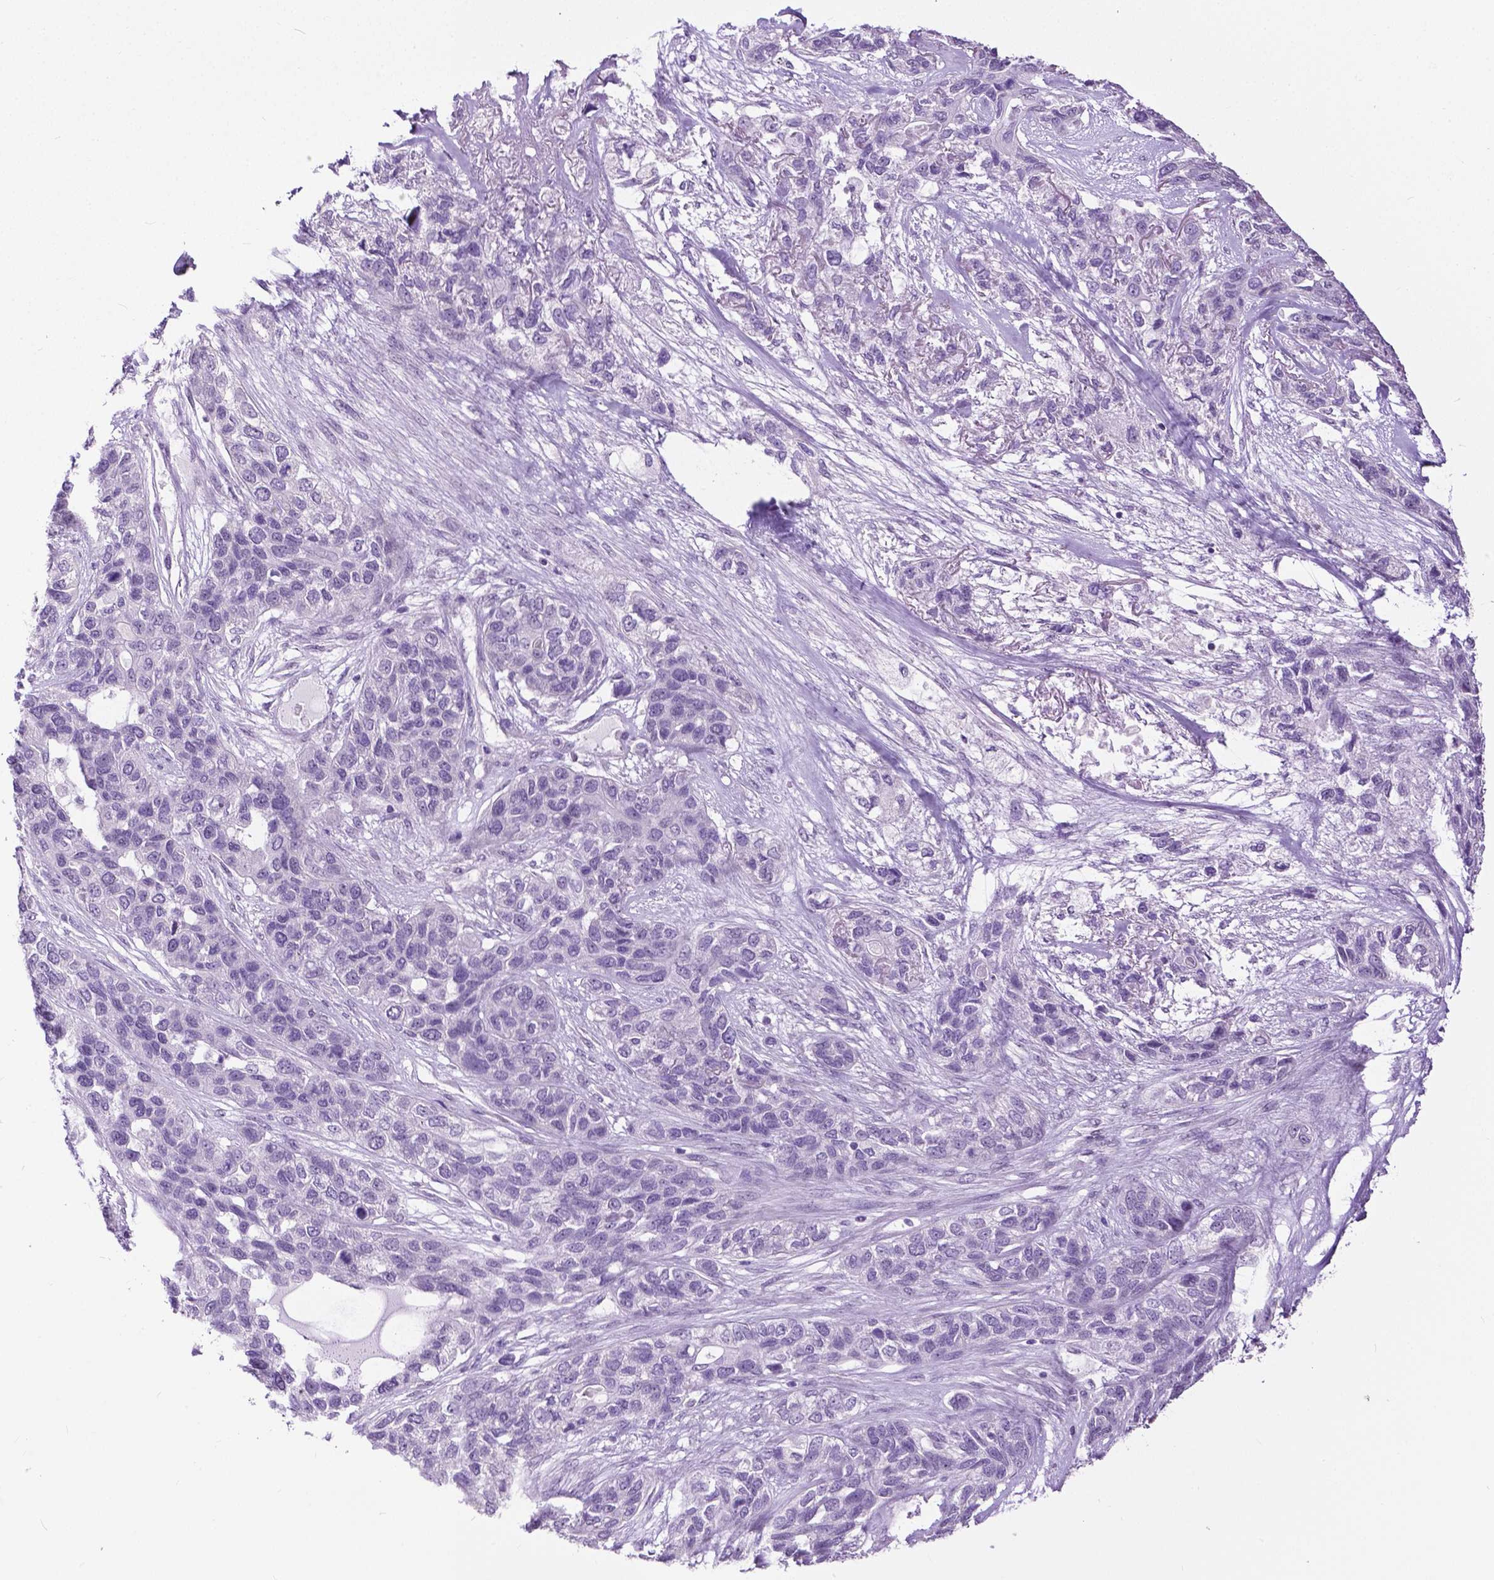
{"staining": {"intensity": "negative", "quantity": "none", "location": "none"}, "tissue": "lung cancer", "cell_type": "Tumor cells", "image_type": "cancer", "snomed": [{"axis": "morphology", "description": "Squamous cell carcinoma, NOS"}, {"axis": "topography", "description": "Lung"}], "caption": "IHC micrograph of lung cancer stained for a protein (brown), which shows no expression in tumor cells.", "gene": "GPR37L1", "patient": {"sex": "female", "age": 70}}